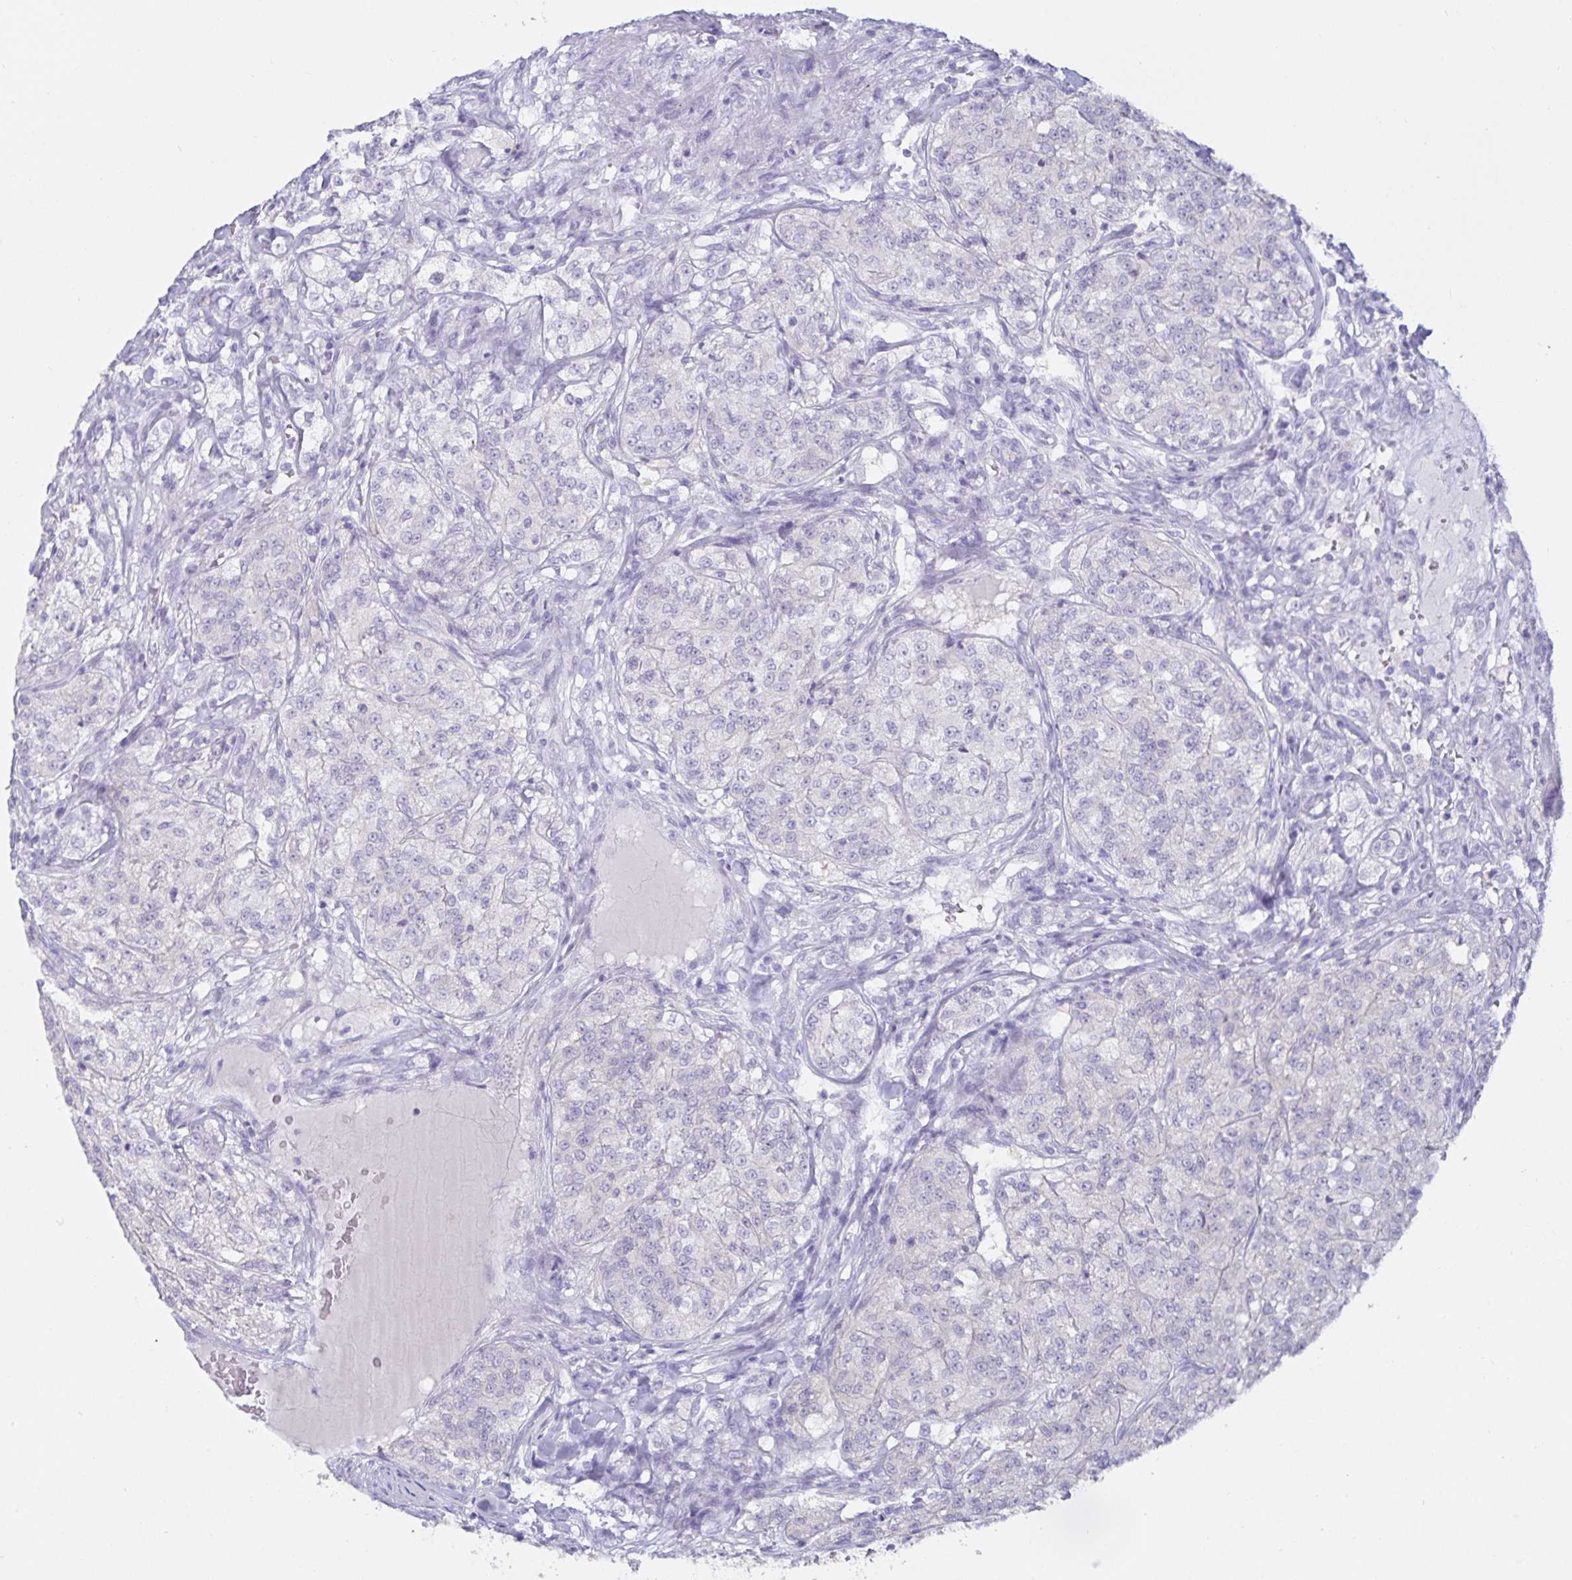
{"staining": {"intensity": "negative", "quantity": "none", "location": "none"}, "tissue": "renal cancer", "cell_type": "Tumor cells", "image_type": "cancer", "snomed": [{"axis": "morphology", "description": "Adenocarcinoma, NOS"}, {"axis": "topography", "description": "Kidney"}], "caption": "Tumor cells show no significant staining in renal cancer (adenocarcinoma).", "gene": "MON2", "patient": {"sex": "female", "age": 63}}